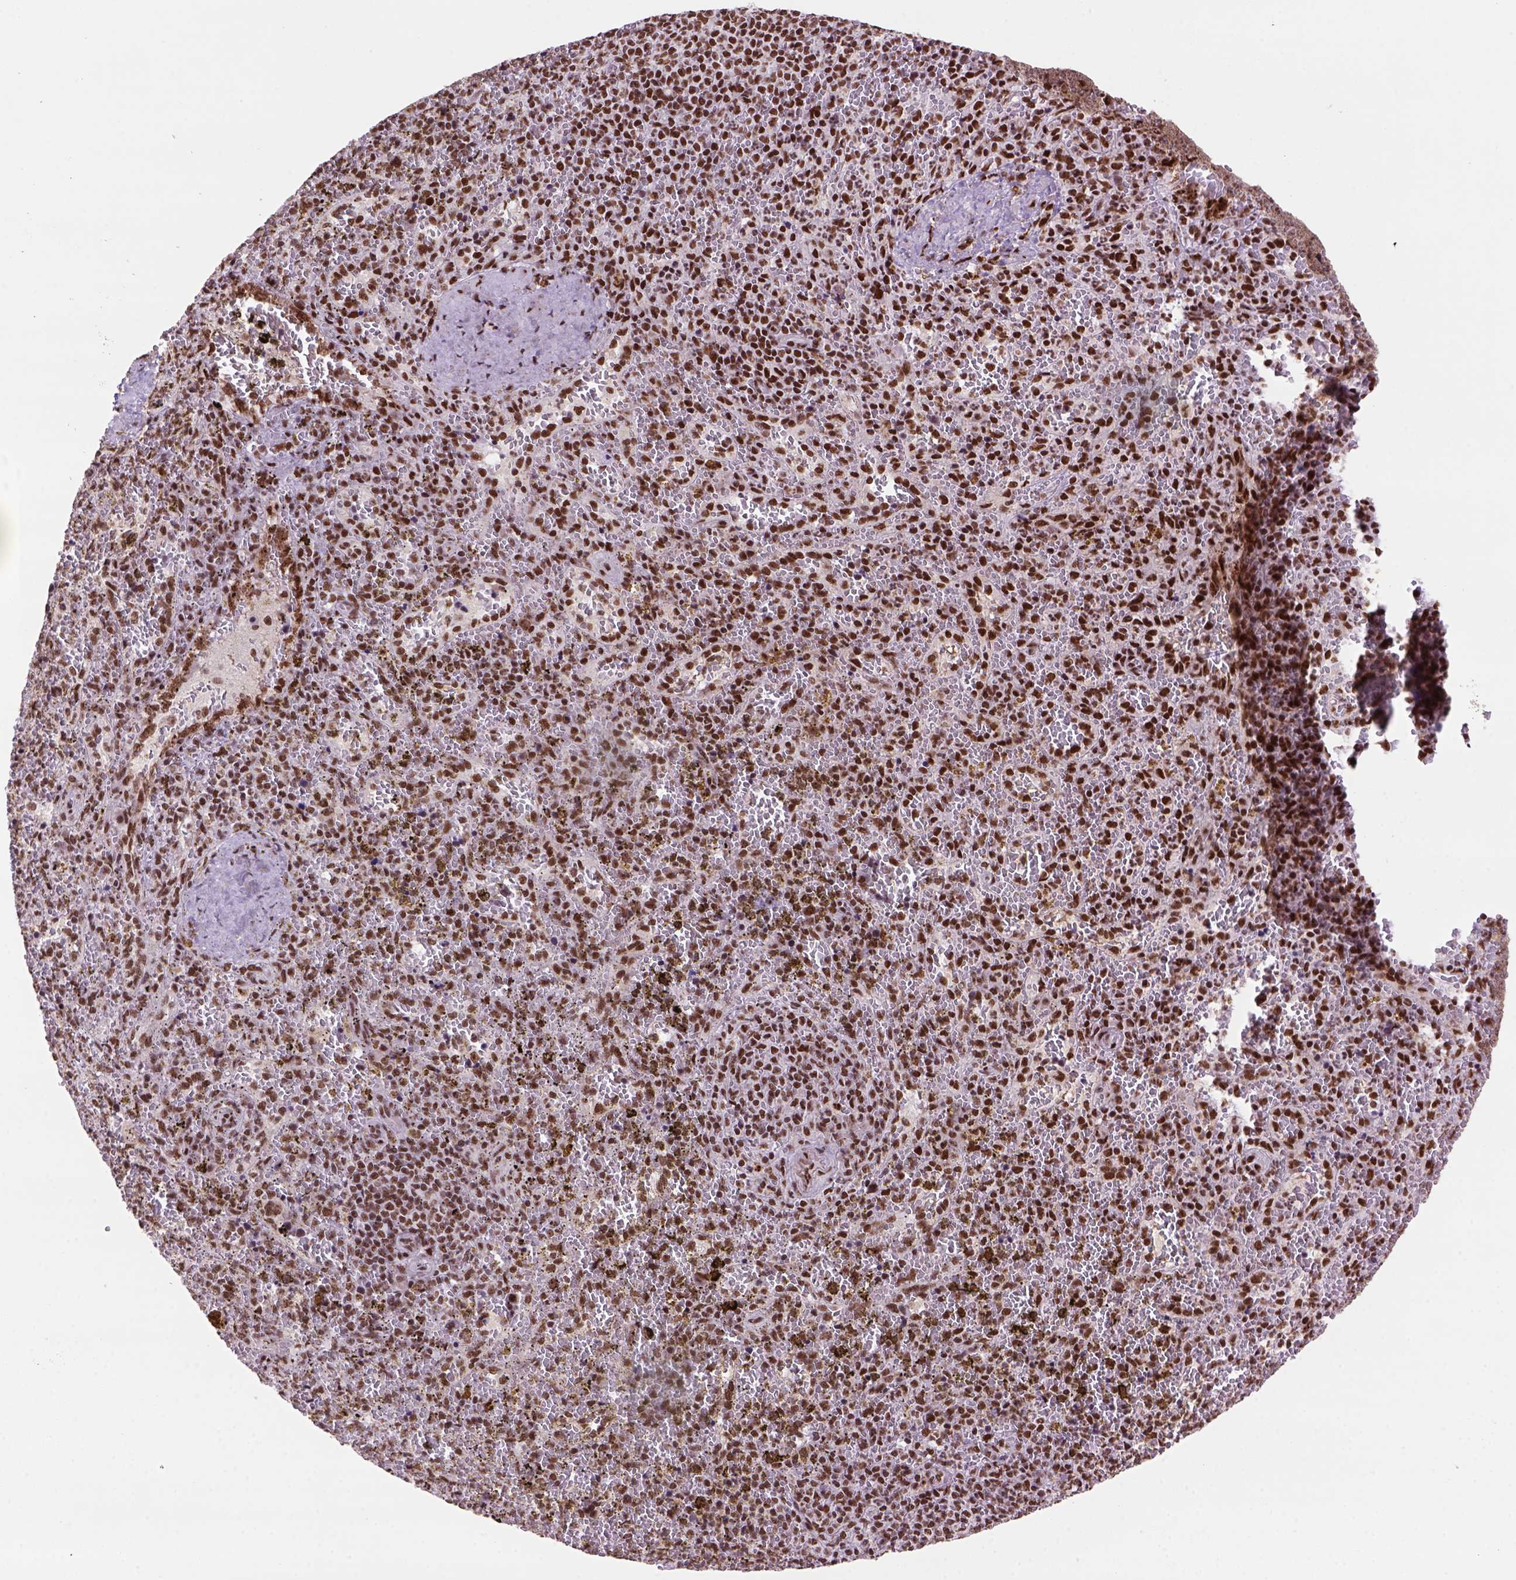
{"staining": {"intensity": "strong", "quantity": ">75%", "location": "nuclear"}, "tissue": "spleen", "cell_type": "Cells in red pulp", "image_type": "normal", "snomed": [{"axis": "morphology", "description": "Normal tissue, NOS"}, {"axis": "topography", "description": "Spleen"}], "caption": "The photomicrograph shows immunohistochemical staining of normal spleen. There is strong nuclear positivity is present in approximately >75% of cells in red pulp. (brown staining indicates protein expression, while blue staining denotes nuclei).", "gene": "NSMCE2", "patient": {"sex": "female", "age": 50}}